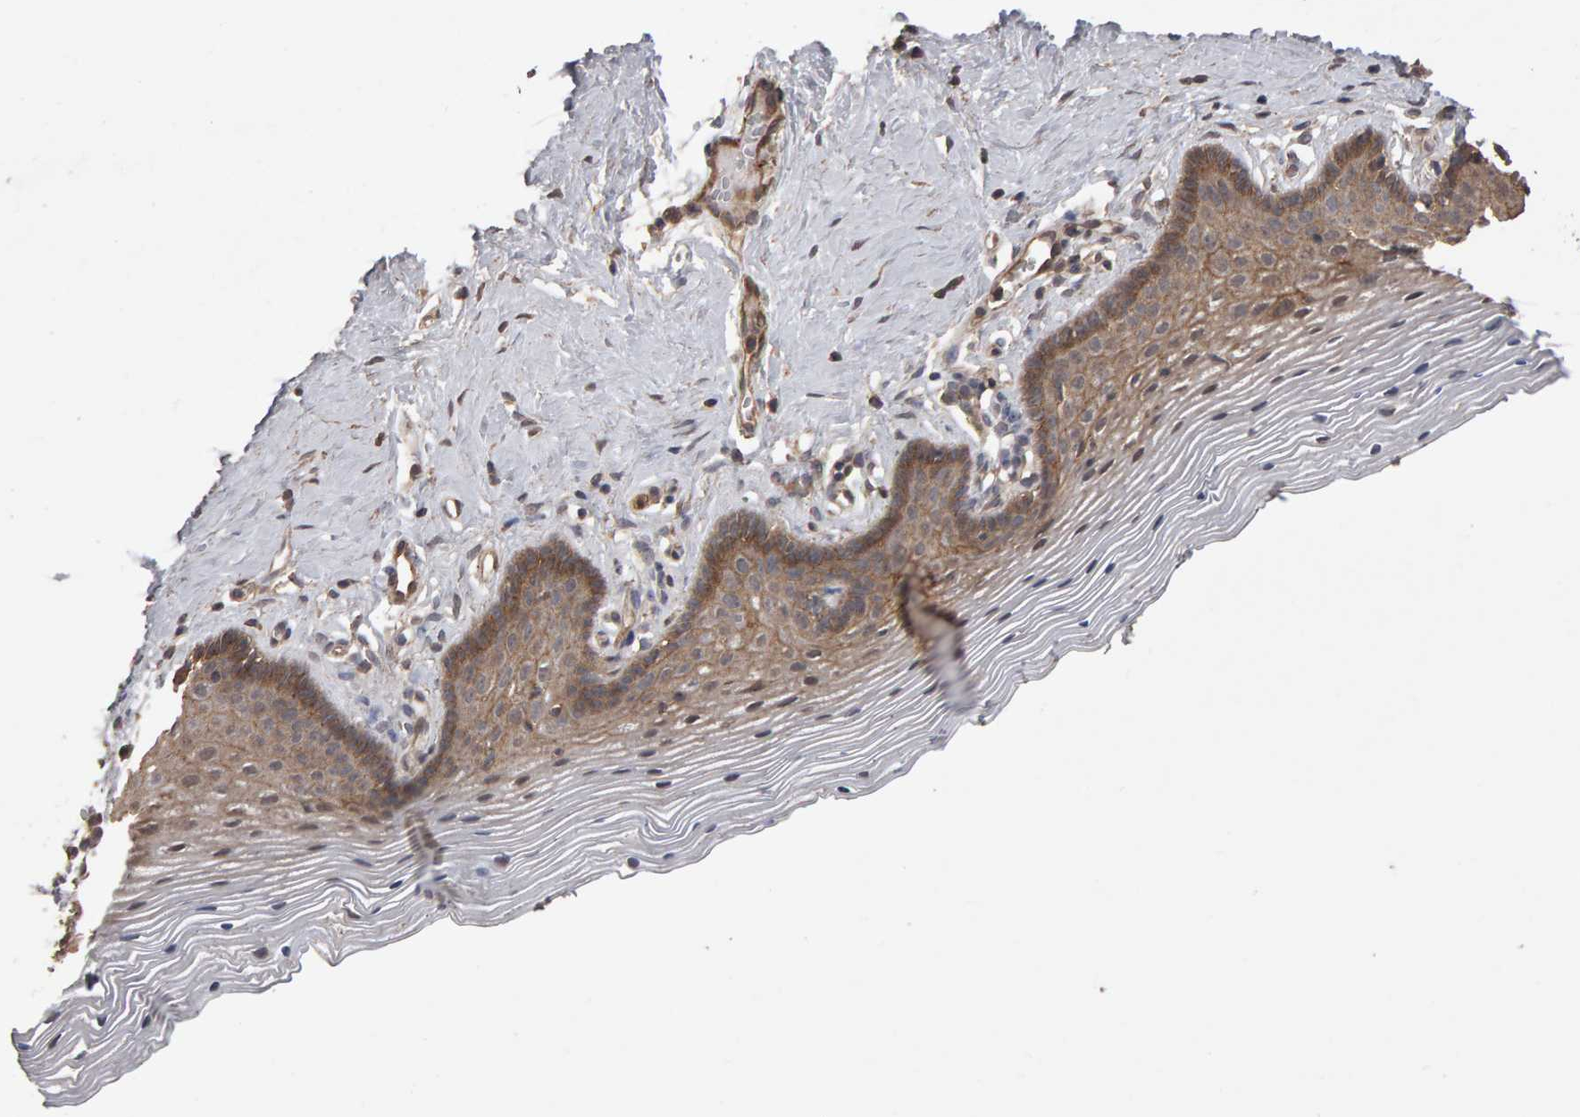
{"staining": {"intensity": "moderate", "quantity": ">75%", "location": "cytoplasmic/membranous"}, "tissue": "vagina", "cell_type": "Squamous epithelial cells", "image_type": "normal", "snomed": [{"axis": "morphology", "description": "Normal tissue, NOS"}, {"axis": "topography", "description": "Vagina"}], "caption": "Brown immunohistochemical staining in benign human vagina reveals moderate cytoplasmic/membranous expression in about >75% of squamous epithelial cells.", "gene": "SCRIB", "patient": {"sex": "female", "age": 32}}